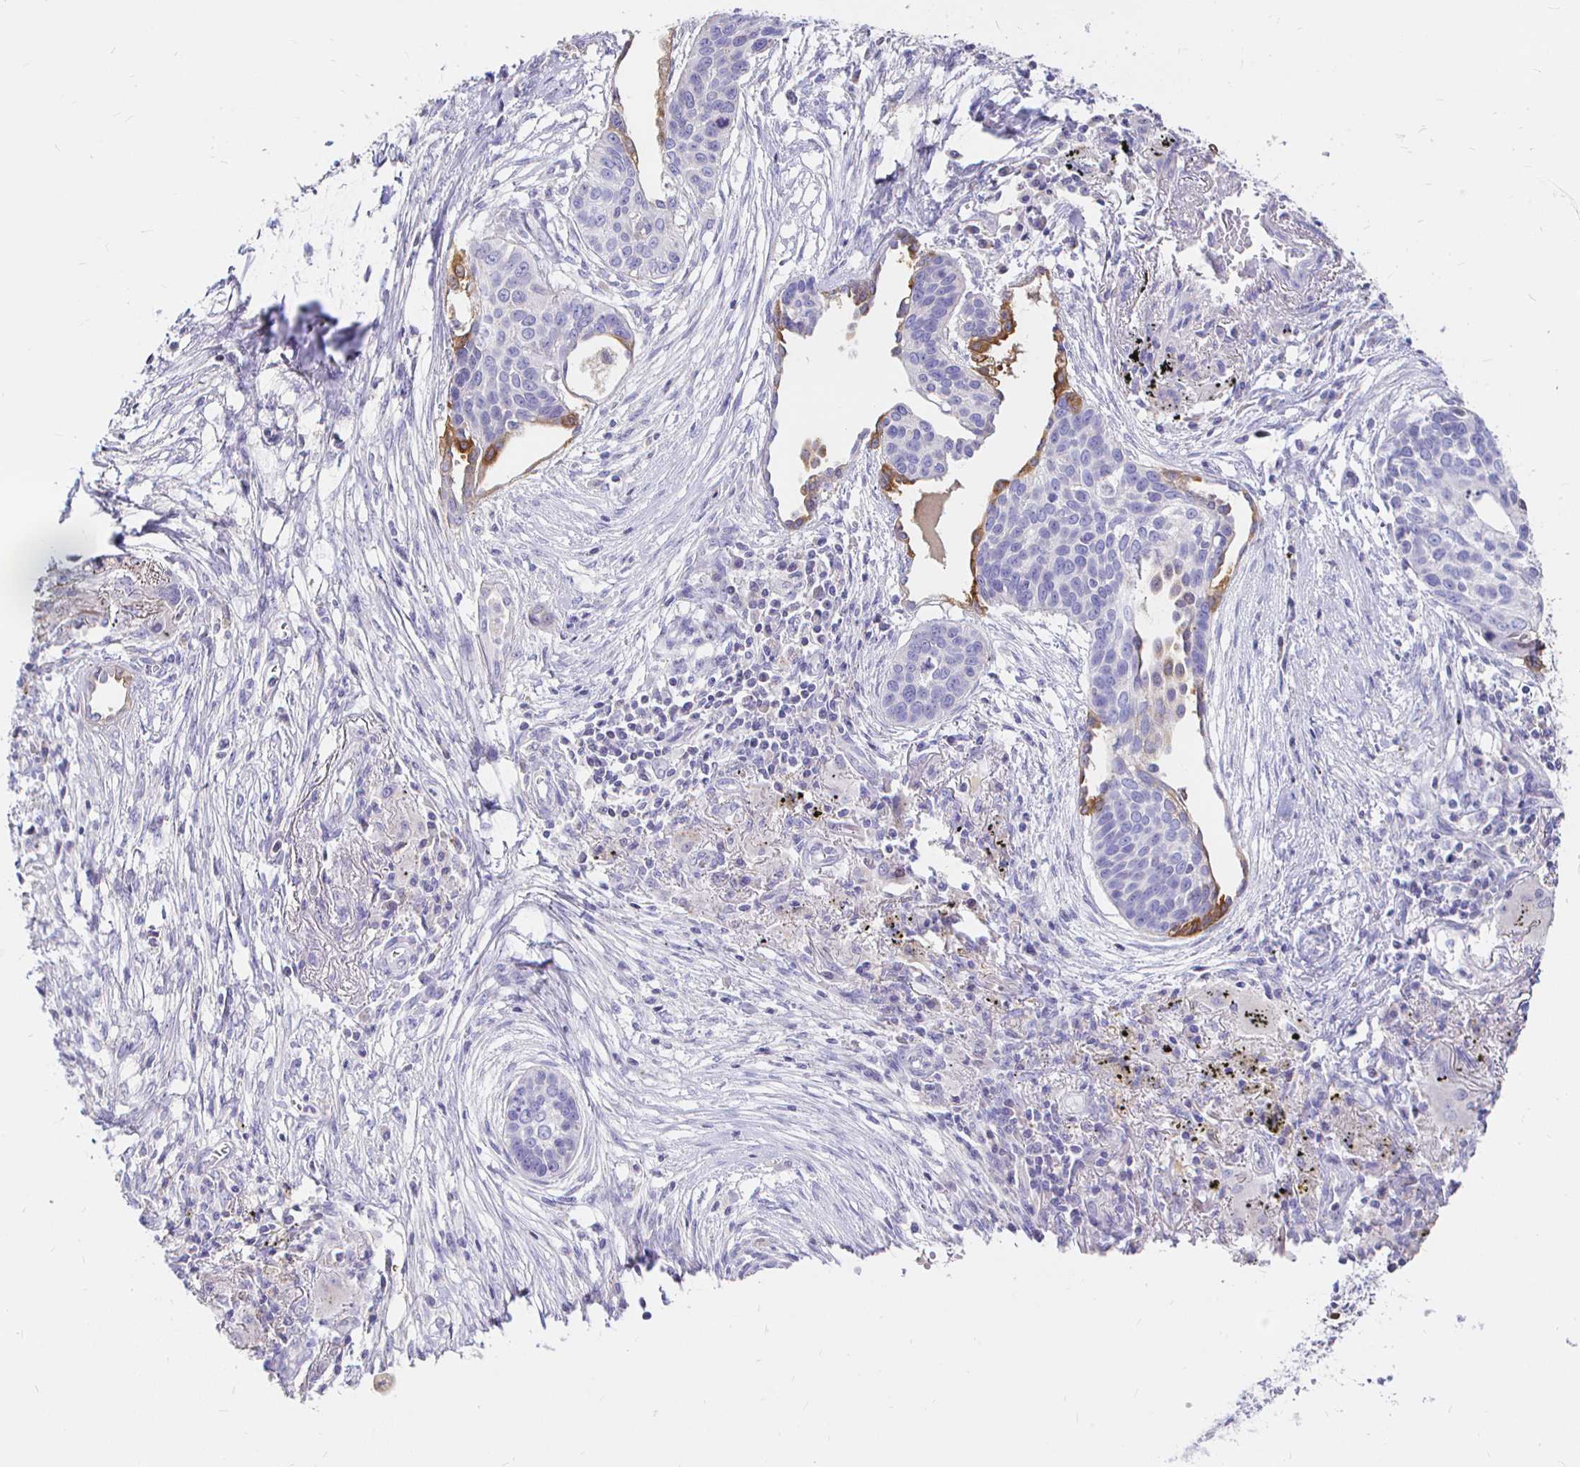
{"staining": {"intensity": "negative", "quantity": "none", "location": "none"}, "tissue": "lung cancer", "cell_type": "Tumor cells", "image_type": "cancer", "snomed": [{"axis": "morphology", "description": "Squamous cell carcinoma, NOS"}, {"axis": "topography", "description": "Lung"}], "caption": "This histopathology image is of lung cancer (squamous cell carcinoma) stained with IHC to label a protein in brown with the nuclei are counter-stained blue. There is no expression in tumor cells.", "gene": "NECAB1", "patient": {"sex": "male", "age": 71}}